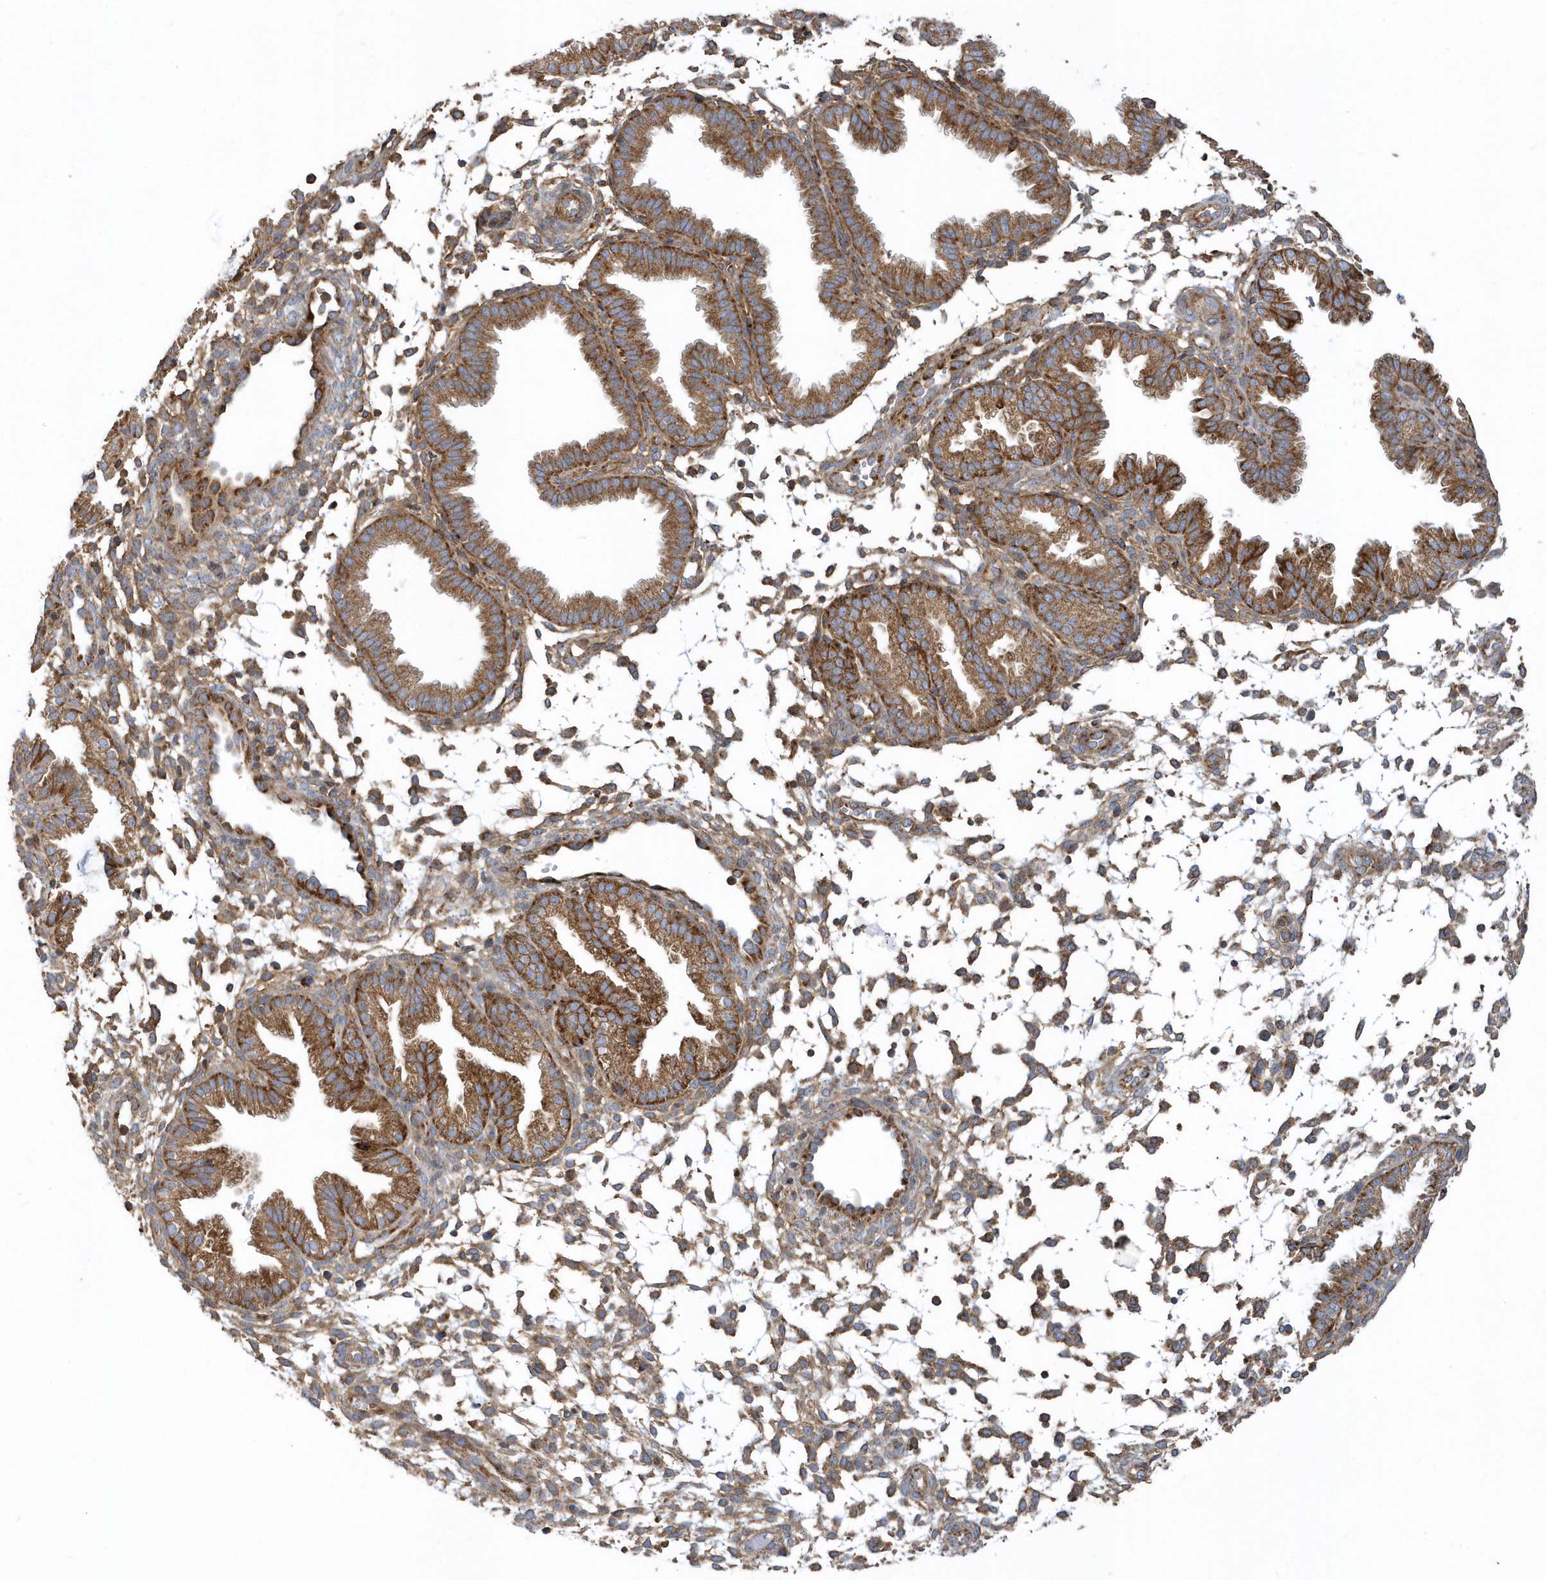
{"staining": {"intensity": "moderate", "quantity": ">75%", "location": "cytoplasmic/membranous"}, "tissue": "endometrium", "cell_type": "Cells in endometrial stroma", "image_type": "normal", "snomed": [{"axis": "morphology", "description": "Normal tissue, NOS"}, {"axis": "topography", "description": "Endometrium"}], "caption": "DAB (3,3'-diaminobenzidine) immunohistochemical staining of benign endometrium shows moderate cytoplasmic/membranous protein staining in about >75% of cells in endometrial stroma.", "gene": "TRAIP", "patient": {"sex": "female", "age": 33}}